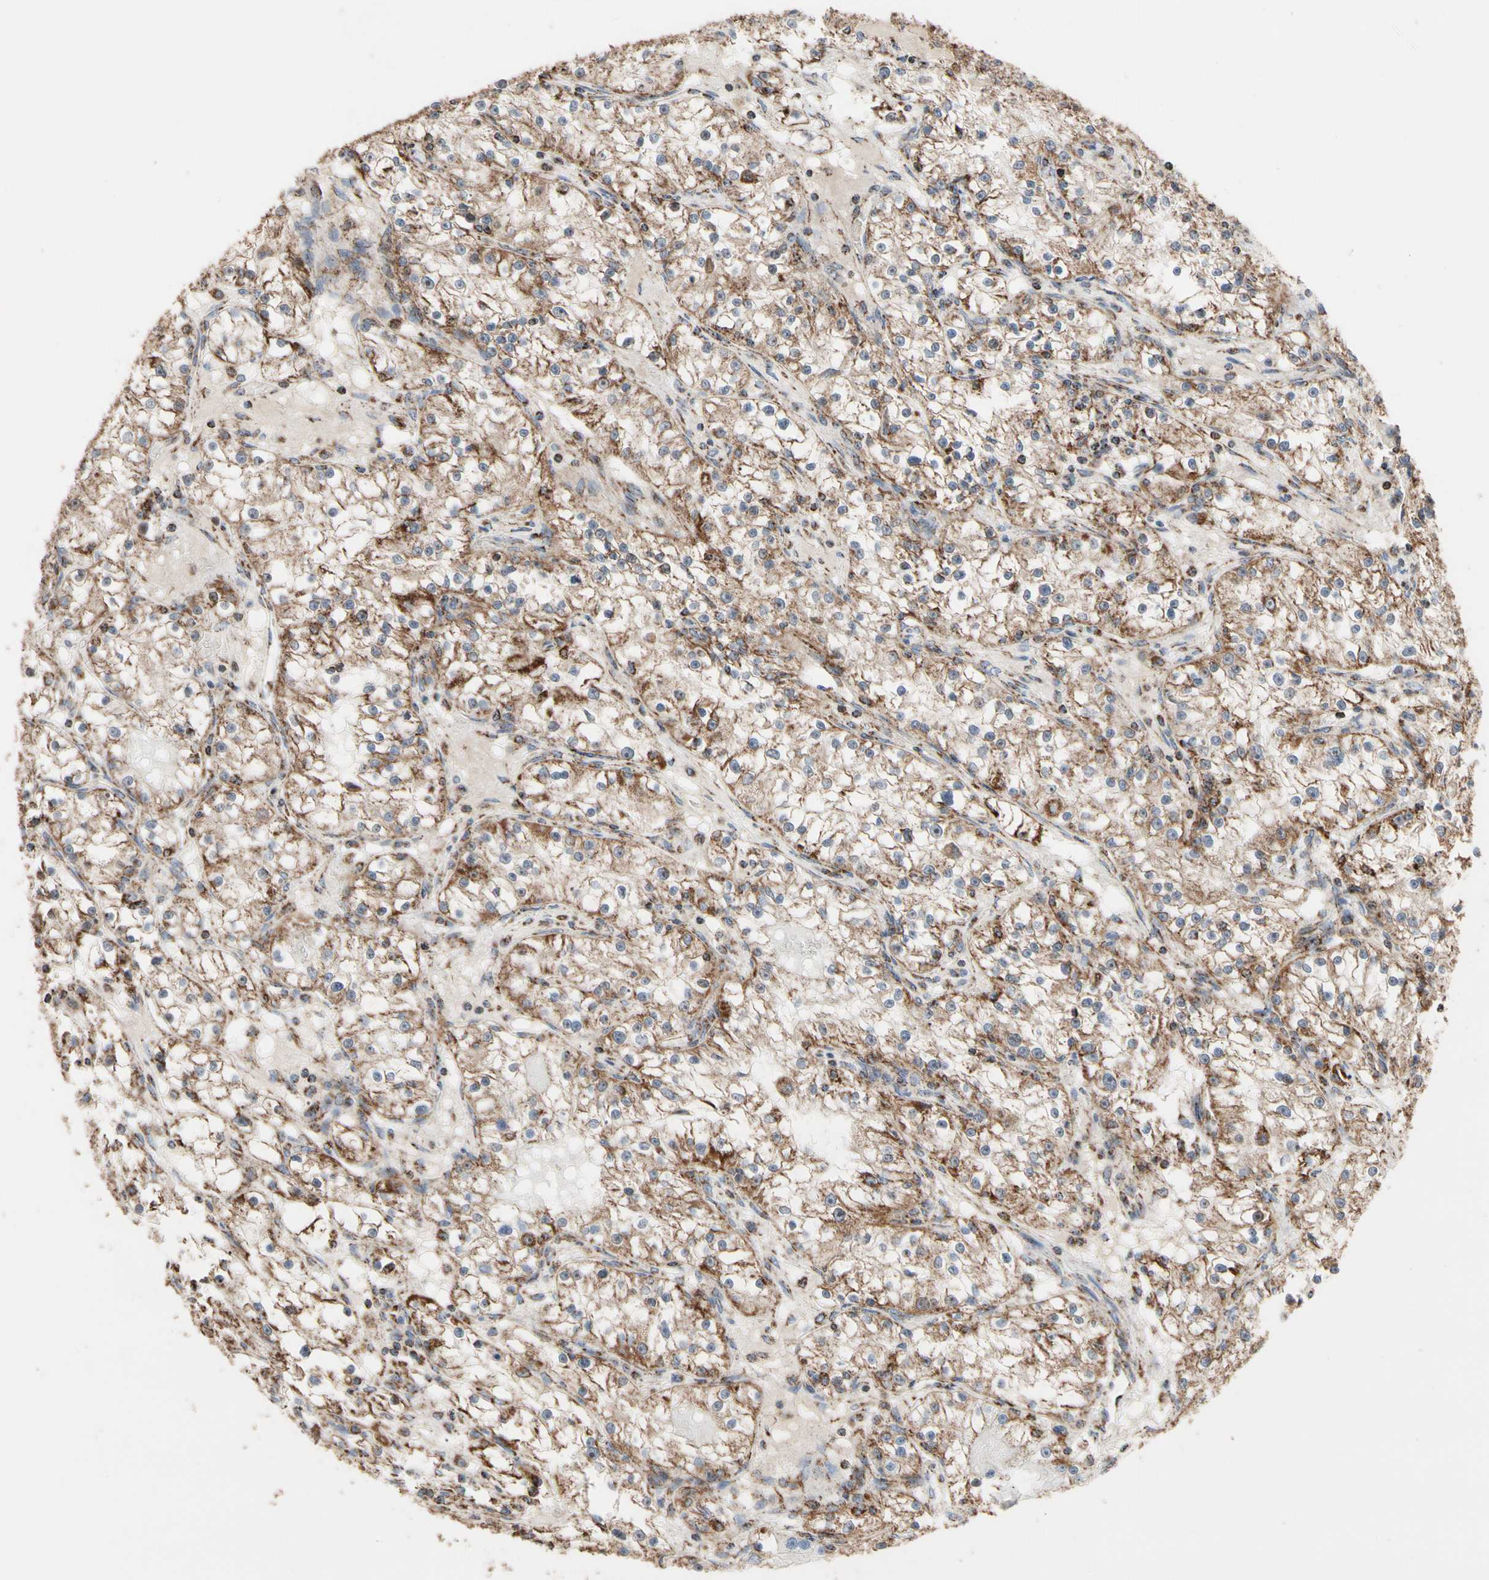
{"staining": {"intensity": "strong", "quantity": ">75%", "location": "cytoplasmic/membranous"}, "tissue": "renal cancer", "cell_type": "Tumor cells", "image_type": "cancer", "snomed": [{"axis": "morphology", "description": "Adenocarcinoma, NOS"}, {"axis": "topography", "description": "Kidney"}], "caption": "Immunohistochemical staining of renal cancer (adenocarcinoma) reveals strong cytoplasmic/membranous protein expression in about >75% of tumor cells.", "gene": "FAM110B", "patient": {"sex": "male", "age": 56}}